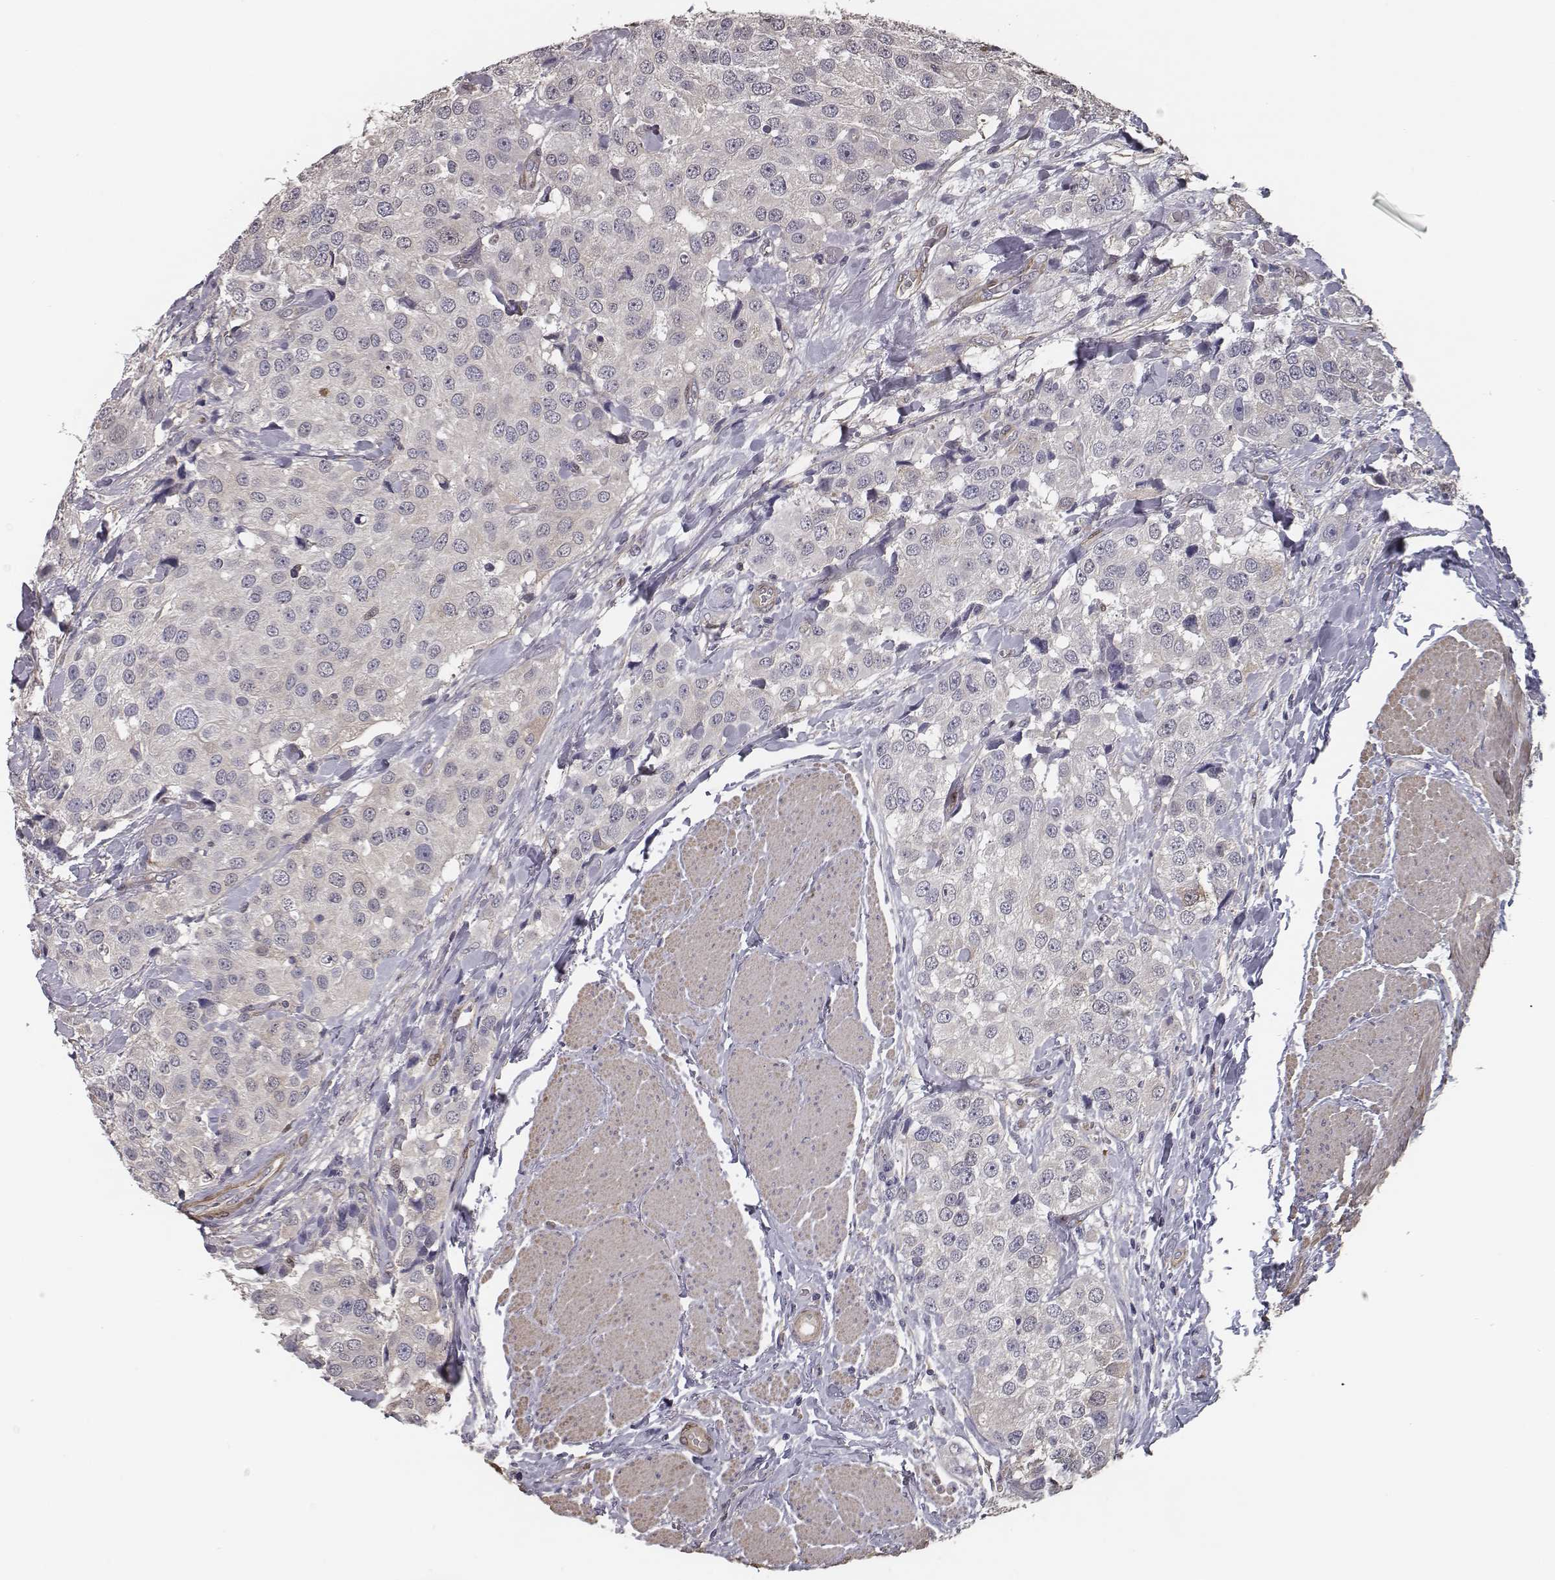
{"staining": {"intensity": "negative", "quantity": "none", "location": "none"}, "tissue": "urothelial cancer", "cell_type": "Tumor cells", "image_type": "cancer", "snomed": [{"axis": "morphology", "description": "Urothelial carcinoma, High grade"}, {"axis": "topography", "description": "Urinary bladder"}], "caption": "DAB (3,3'-diaminobenzidine) immunohistochemical staining of high-grade urothelial carcinoma shows no significant staining in tumor cells. The staining is performed using DAB (3,3'-diaminobenzidine) brown chromogen with nuclei counter-stained in using hematoxylin.", "gene": "ISYNA1", "patient": {"sex": "female", "age": 64}}